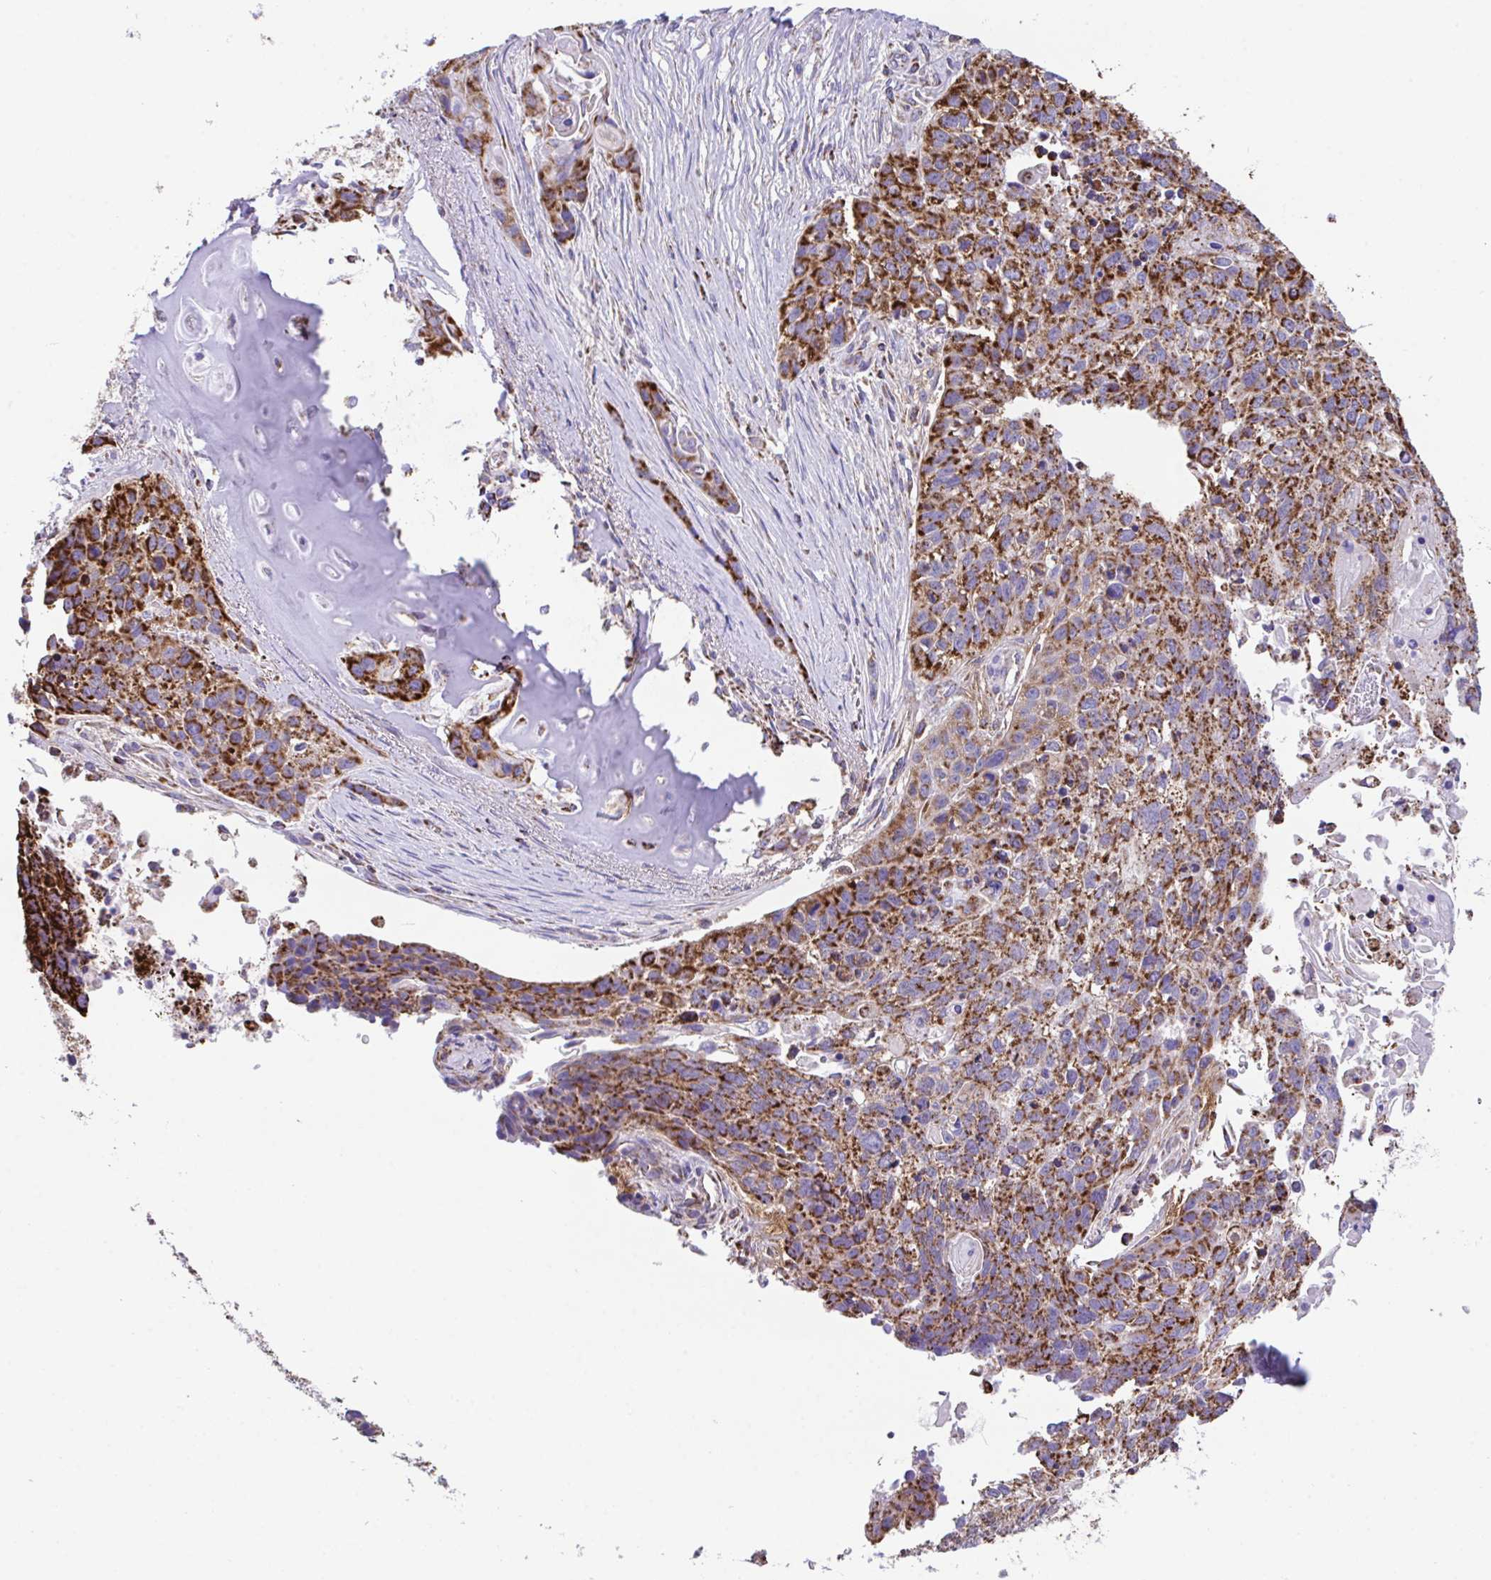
{"staining": {"intensity": "strong", "quantity": ">75%", "location": "cytoplasmic/membranous"}, "tissue": "lung cancer", "cell_type": "Tumor cells", "image_type": "cancer", "snomed": [{"axis": "morphology", "description": "Squamous cell carcinoma, NOS"}, {"axis": "topography", "description": "Lung"}], "caption": "Protein staining shows strong cytoplasmic/membranous expression in about >75% of tumor cells in lung squamous cell carcinoma.", "gene": "PCMTD2", "patient": {"sex": "male", "age": 74}}